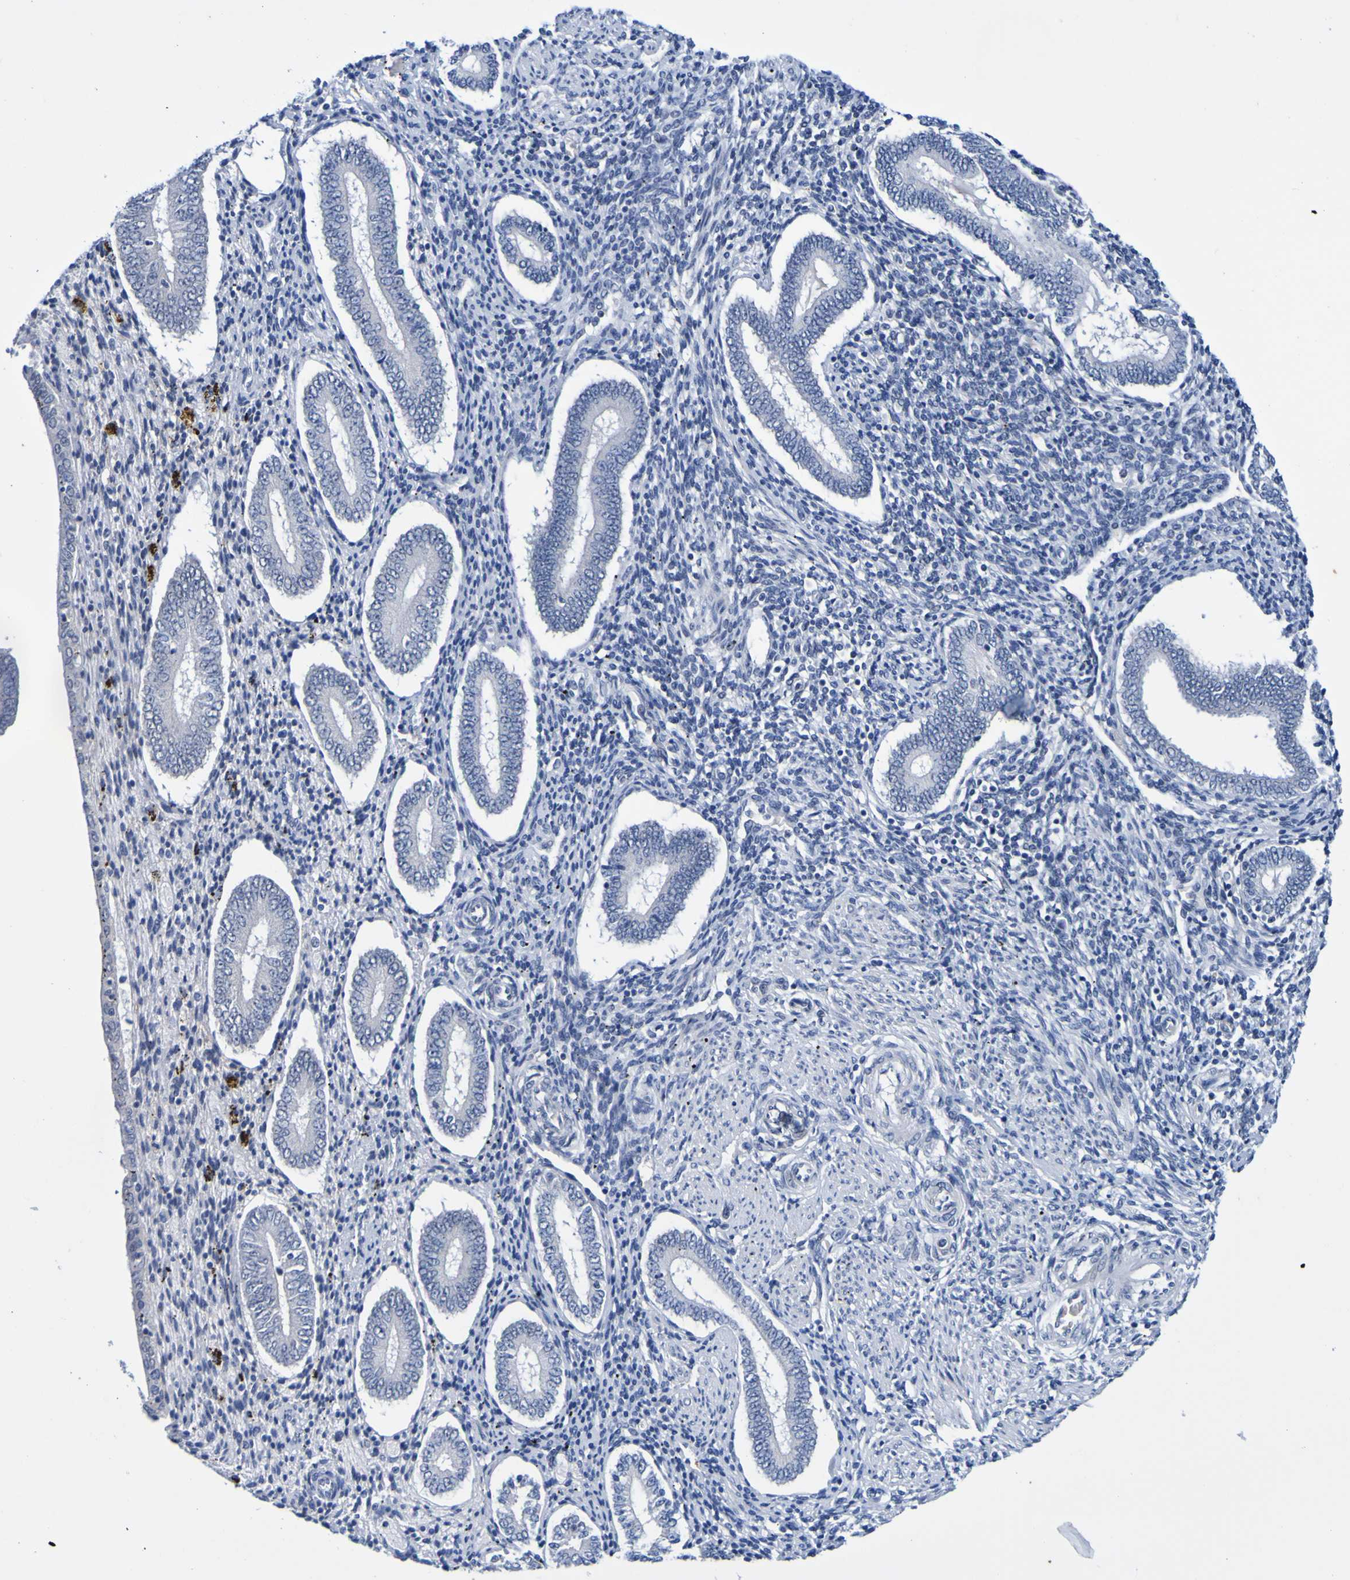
{"staining": {"intensity": "negative", "quantity": "none", "location": "none"}, "tissue": "endometrium", "cell_type": "Cells in endometrial stroma", "image_type": "normal", "snomed": [{"axis": "morphology", "description": "Normal tissue, NOS"}, {"axis": "topography", "description": "Endometrium"}], "caption": "DAB immunohistochemical staining of unremarkable human endometrium reveals no significant staining in cells in endometrial stroma. (DAB IHC visualized using brightfield microscopy, high magnification).", "gene": "VMA21", "patient": {"sex": "female", "age": 42}}